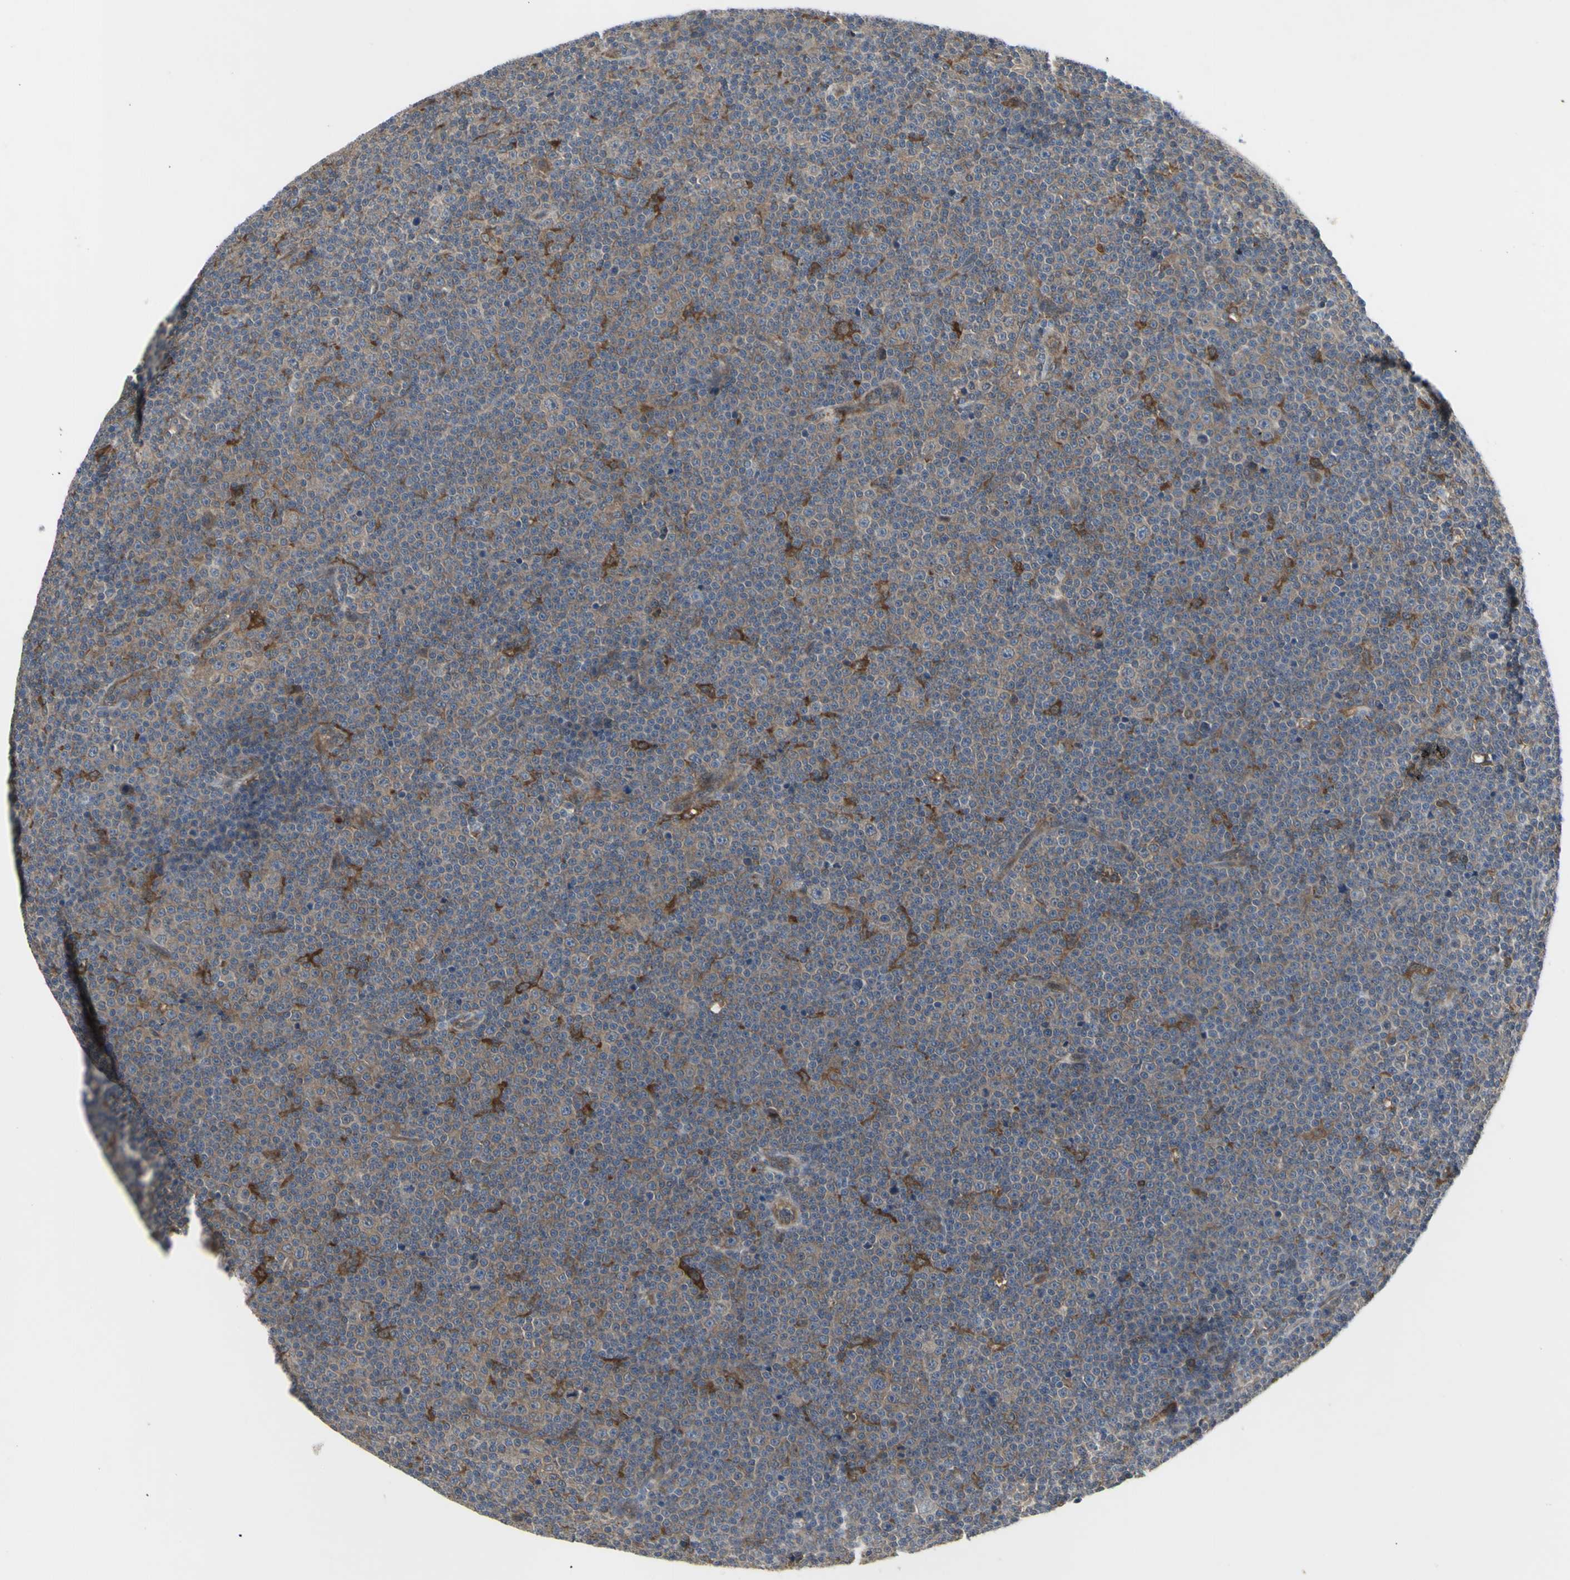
{"staining": {"intensity": "moderate", "quantity": "25%-75%", "location": "cytoplasmic/membranous"}, "tissue": "lymphoma", "cell_type": "Tumor cells", "image_type": "cancer", "snomed": [{"axis": "morphology", "description": "Malignant lymphoma, non-Hodgkin's type, Low grade"}, {"axis": "topography", "description": "Lymph node"}], "caption": "Human lymphoma stained with a brown dye shows moderate cytoplasmic/membranous positive staining in about 25%-75% of tumor cells.", "gene": "CHURC1-FNTB", "patient": {"sex": "female", "age": 67}}